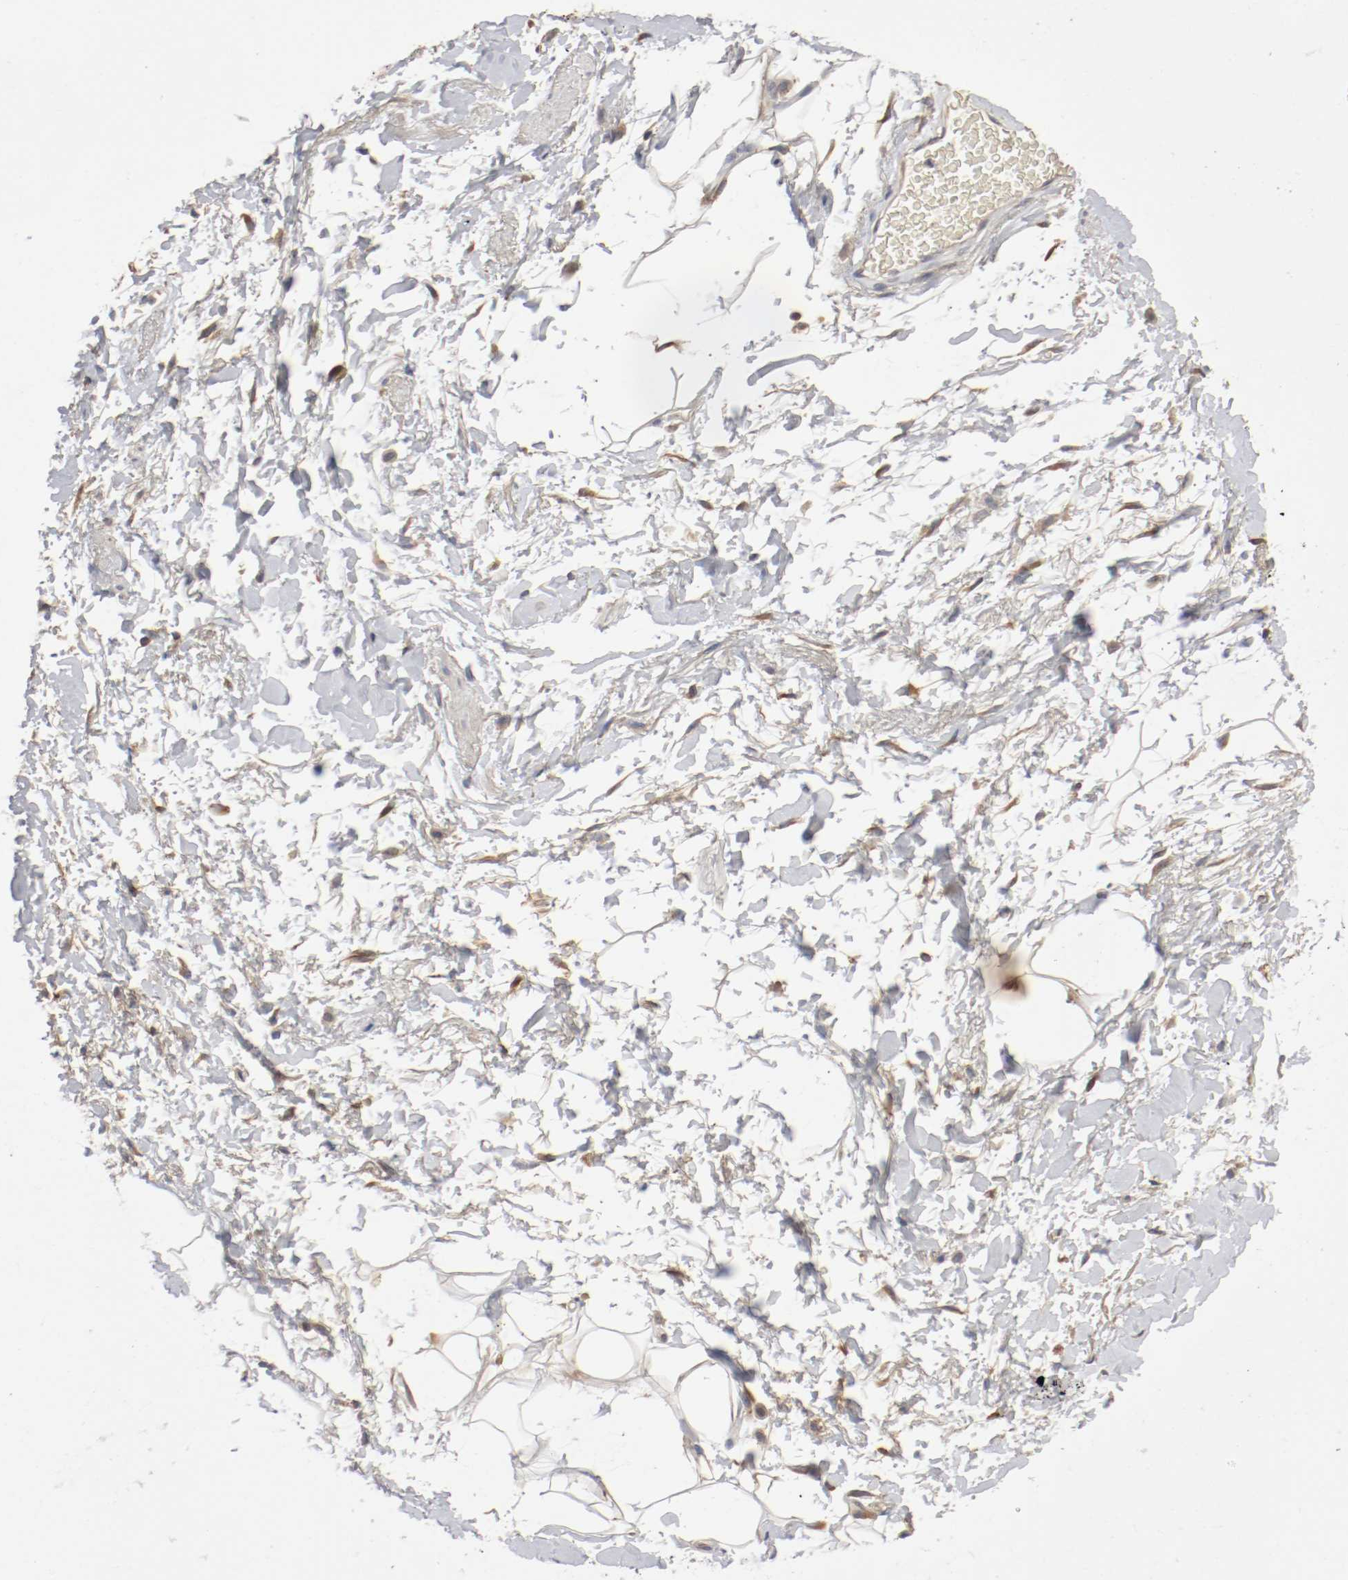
{"staining": {"intensity": "weak", "quantity": "<25%", "location": "cytoplasmic/membranous"}, "tissue": "adipose tissue", "cell_type": "Adipocytes", "image_type": "normal", "snomed": [{"axis": "morphology", "description": "Normal tissue, NOS"}, {"axis": "topography", "description": "Soft tissue"}, {"axis": "topography", "description": "Peripheral nerve tissue"}], "caption": "There is no significant expression in adipocytes of adipose tissue.", "gene": "REN", "patient": {"sex": "female", "age": 71}}